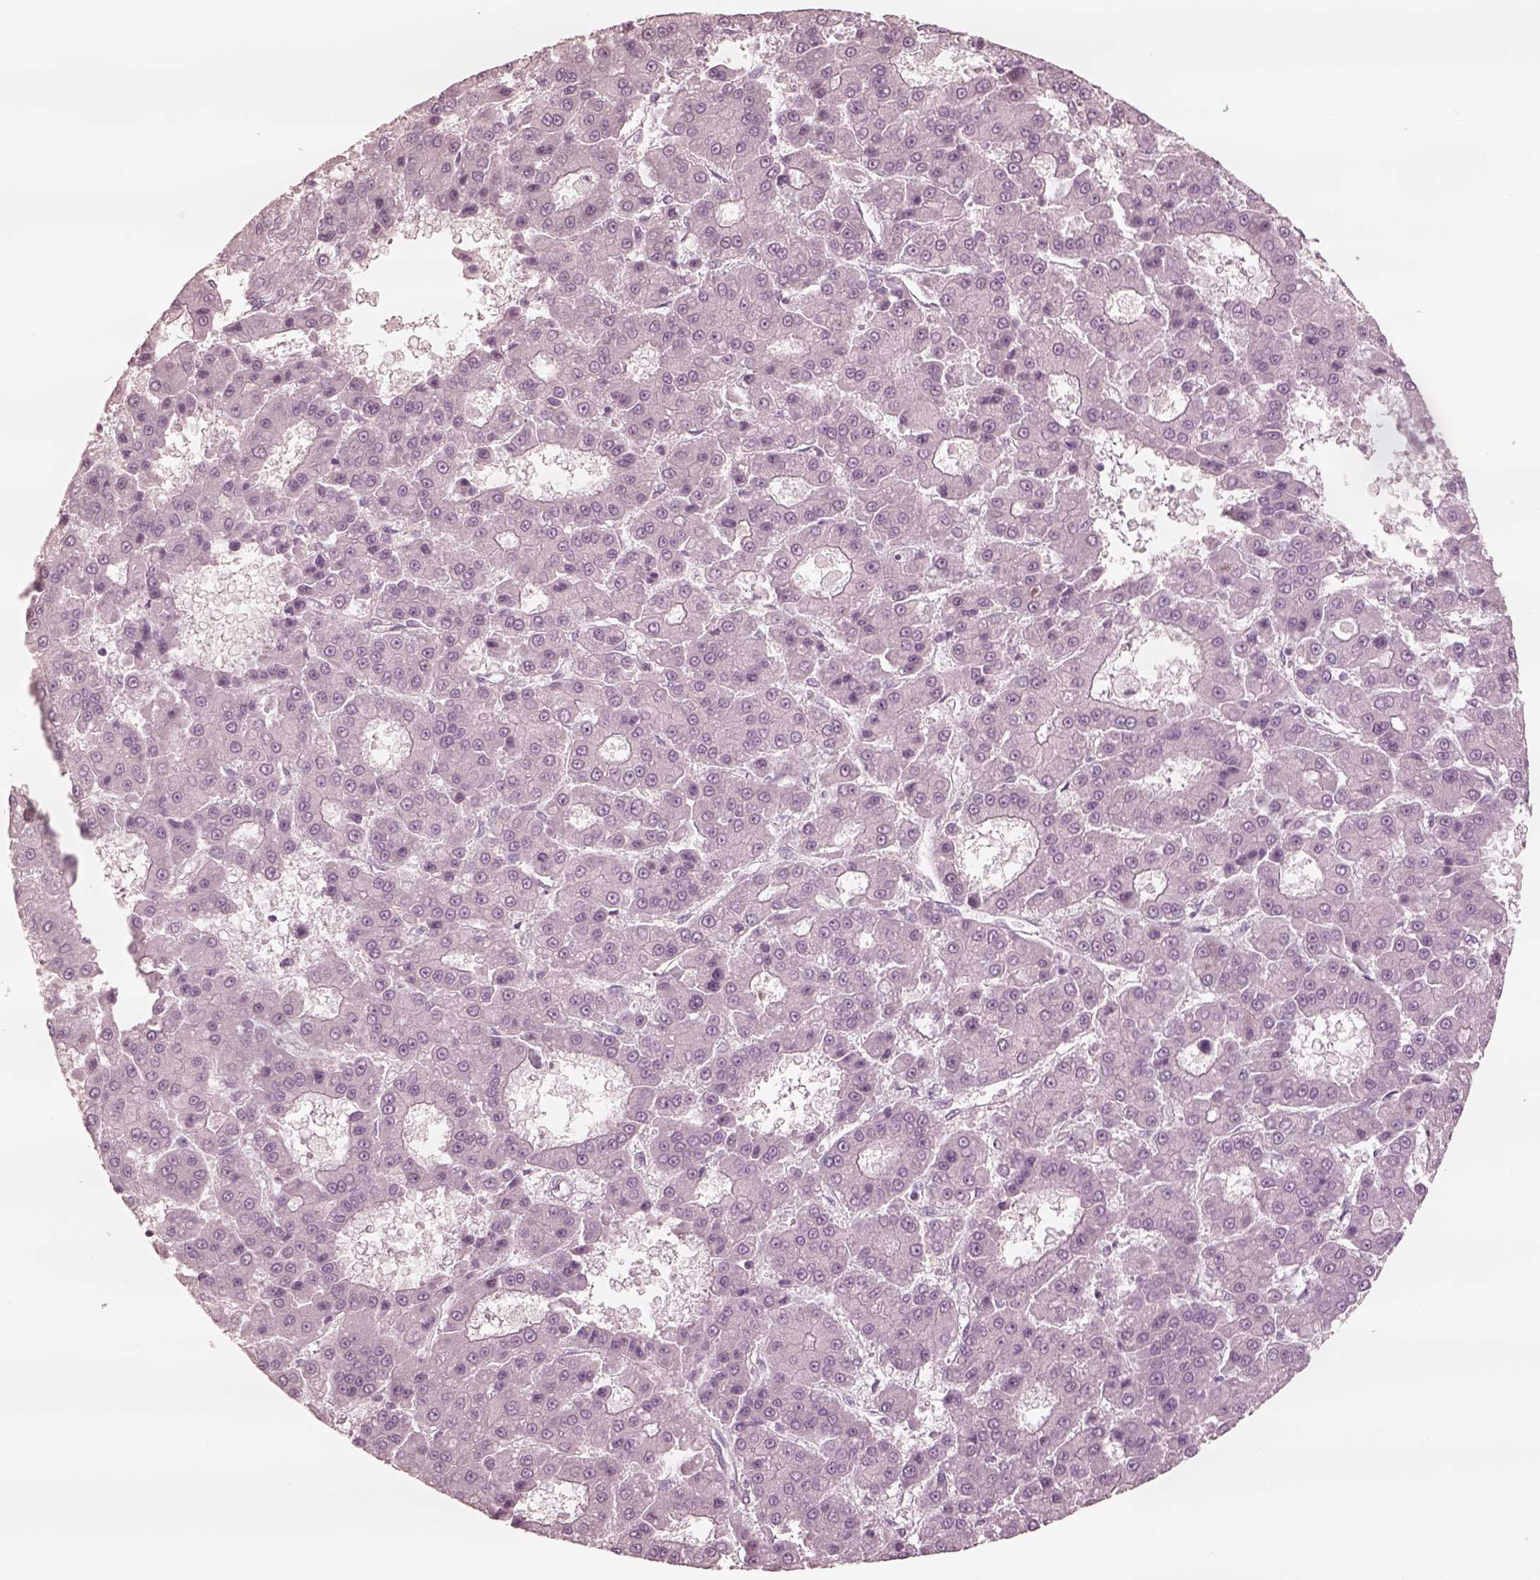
{"staining": {"intensity": "negative", "quantity": "none", "location": "none"}, "tissue": "liver cancer", "cell_type": "Tumor cells", "image_type": "cancer", "snomed": [{"axis": "morphology", "description": "Carcinoma, Hepatocellular, NOS"}, {"axis": "topography", "description": "Liver"}], "caption": "An immunohistochemistry image of liver cancer is shown. There is no staining in tumor cells of liver cancer.", "gene": "DNAAF9", "patient": {"sex": "male", "age": 70}}